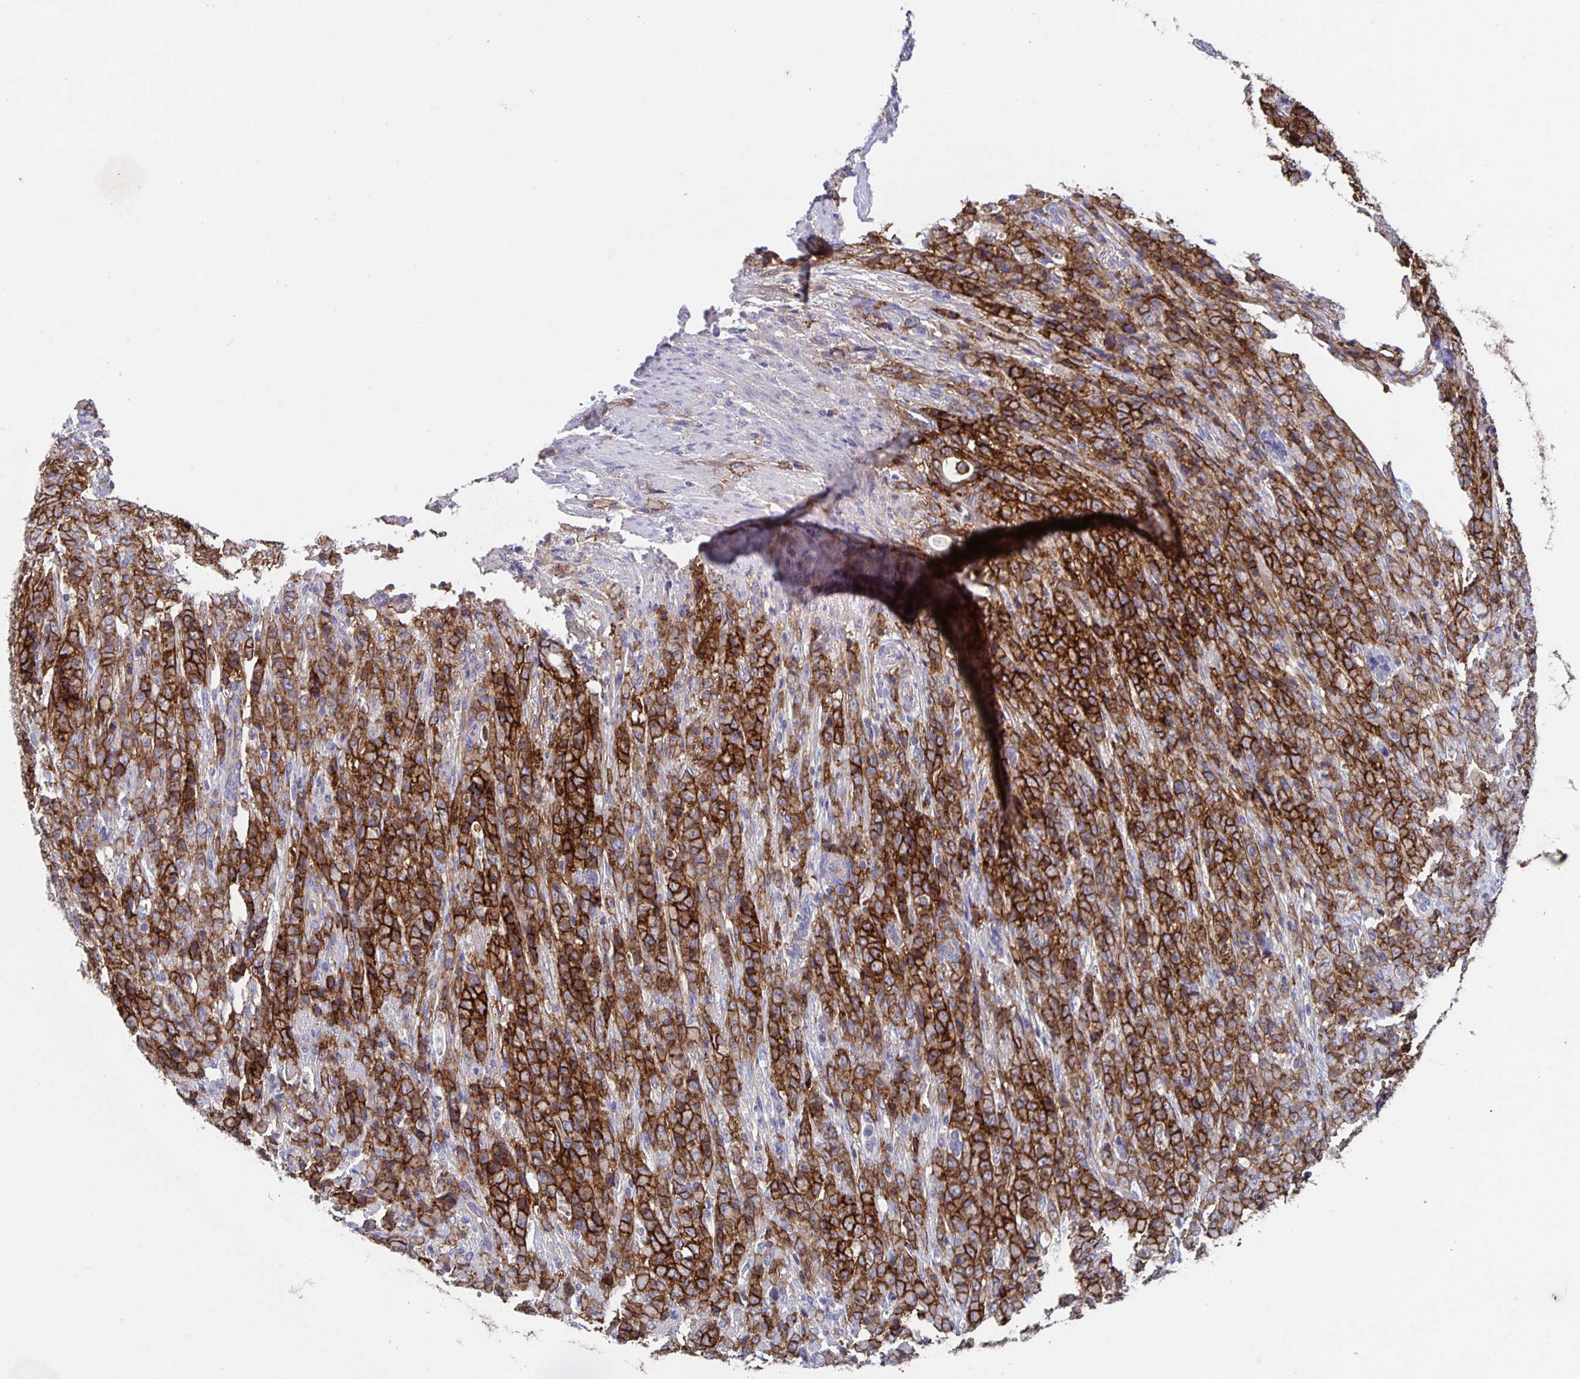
{"staining": {"intensity": "strong", "quantity": ">75%", "location": "cytoplasmic/membranous"}, "tissue": "stomach cancer", "cell_type": "Tumor cells", "image_type": "cancer", "snomed": [{"axis": "morphology", "description": "Adenocarcinoma, NOS"}, {"axis": "topography", "description": "Stomach"}], "caption": "This is an image of immunohistochemistry (IHC) staining of stomach cancer, which shows strong expression in the cytoplasmic/membranous of tumor cells.", "gene": "ITGA2", "patient": {"sex": "female", "age": 79}}